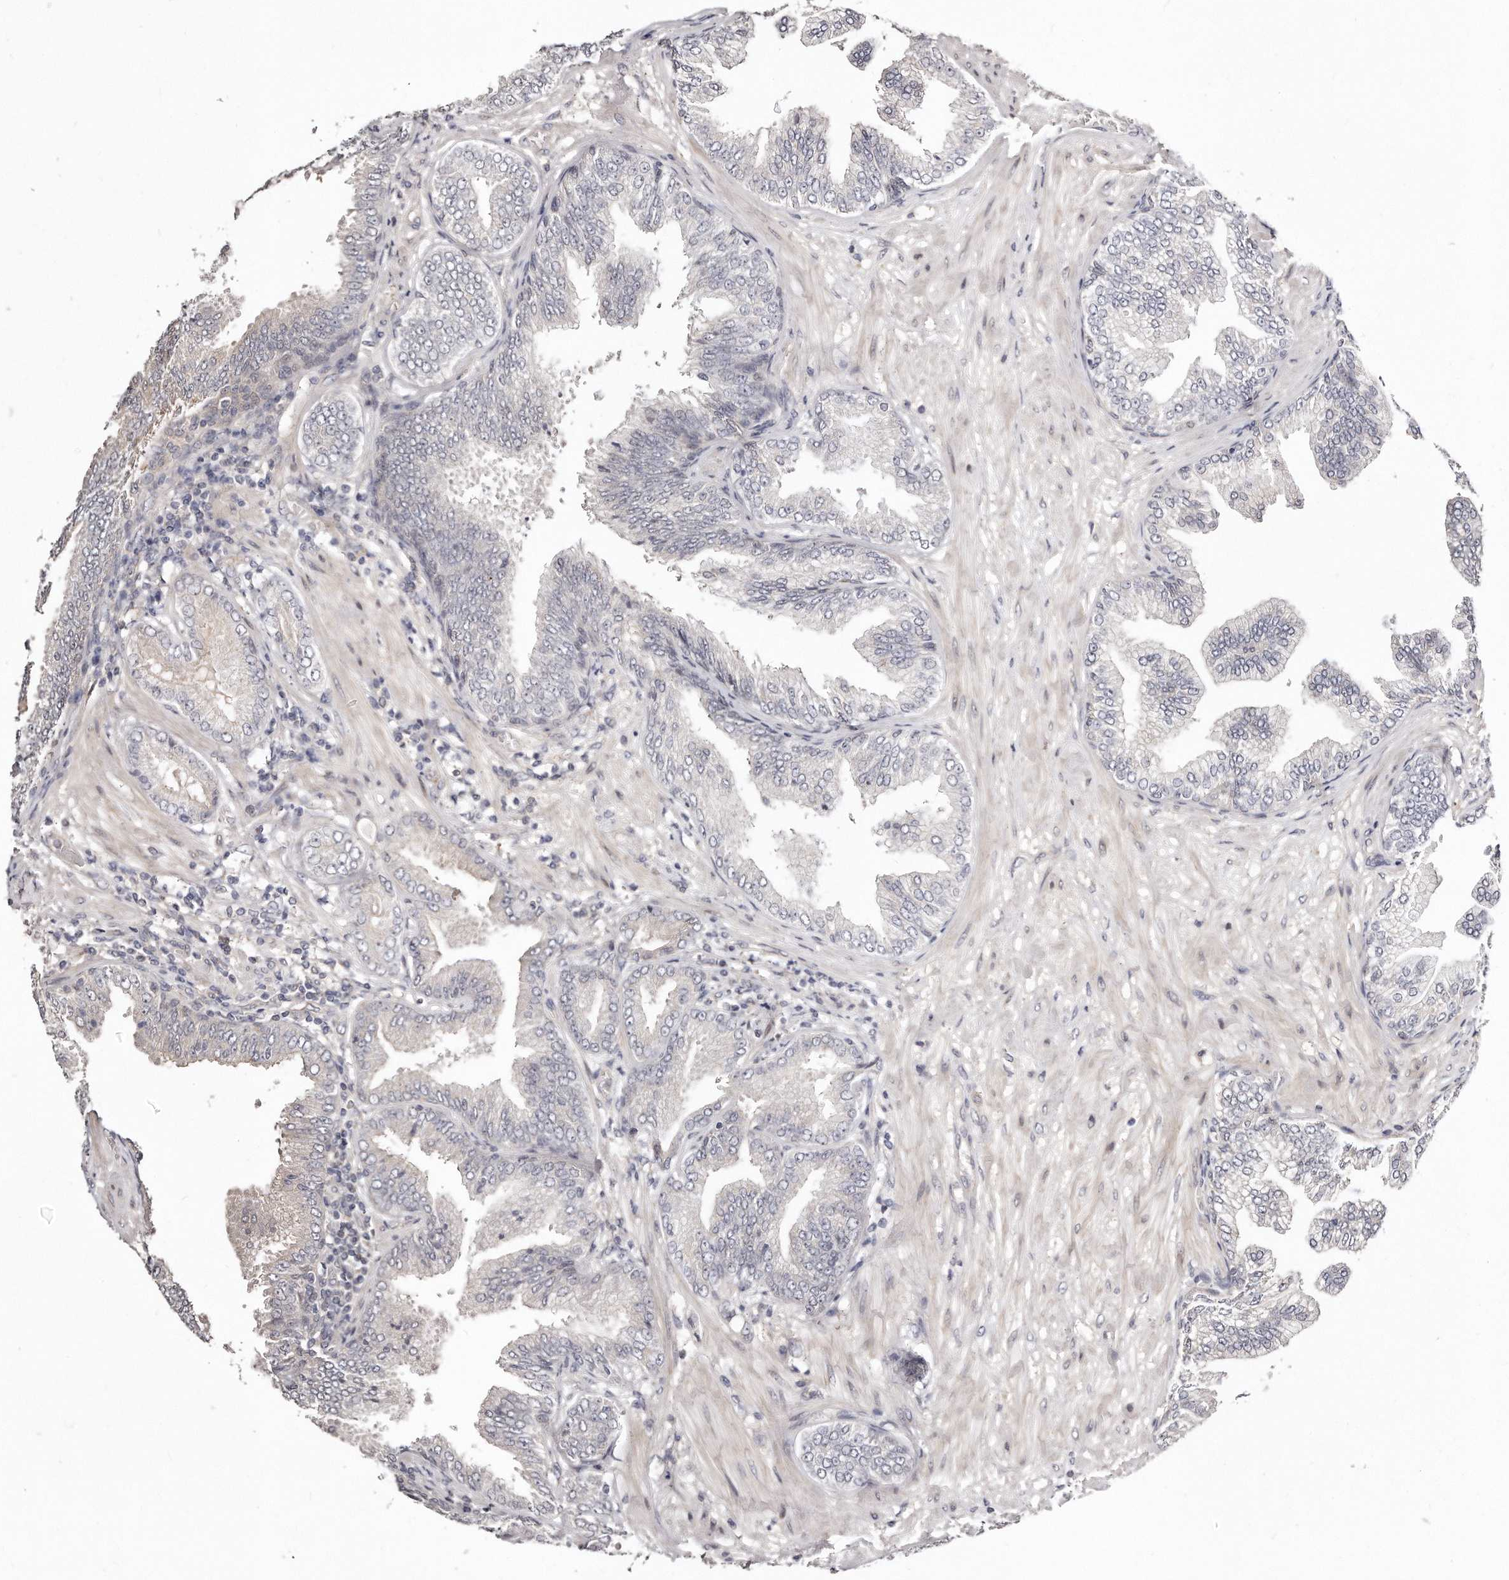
{"staining": {"intensity": "negative", "quantity": "none", "location": "none"}, "tissue": "prostate cancer", "cell_type": "Tumor cells", "image_type": "cancer", "snomed": [{"axis": "morphology", "description": "Adenocarcinoma, Low grade"}, {"axis": "topography", "description": "Prostate"}], "caption": "The immunohistochemistry (IHC) micrograph has no significant staining in tumor cells of prostate cancer tissue.", "gene": "CASZ1", "patient": {"sex": "male", "age": 63}}